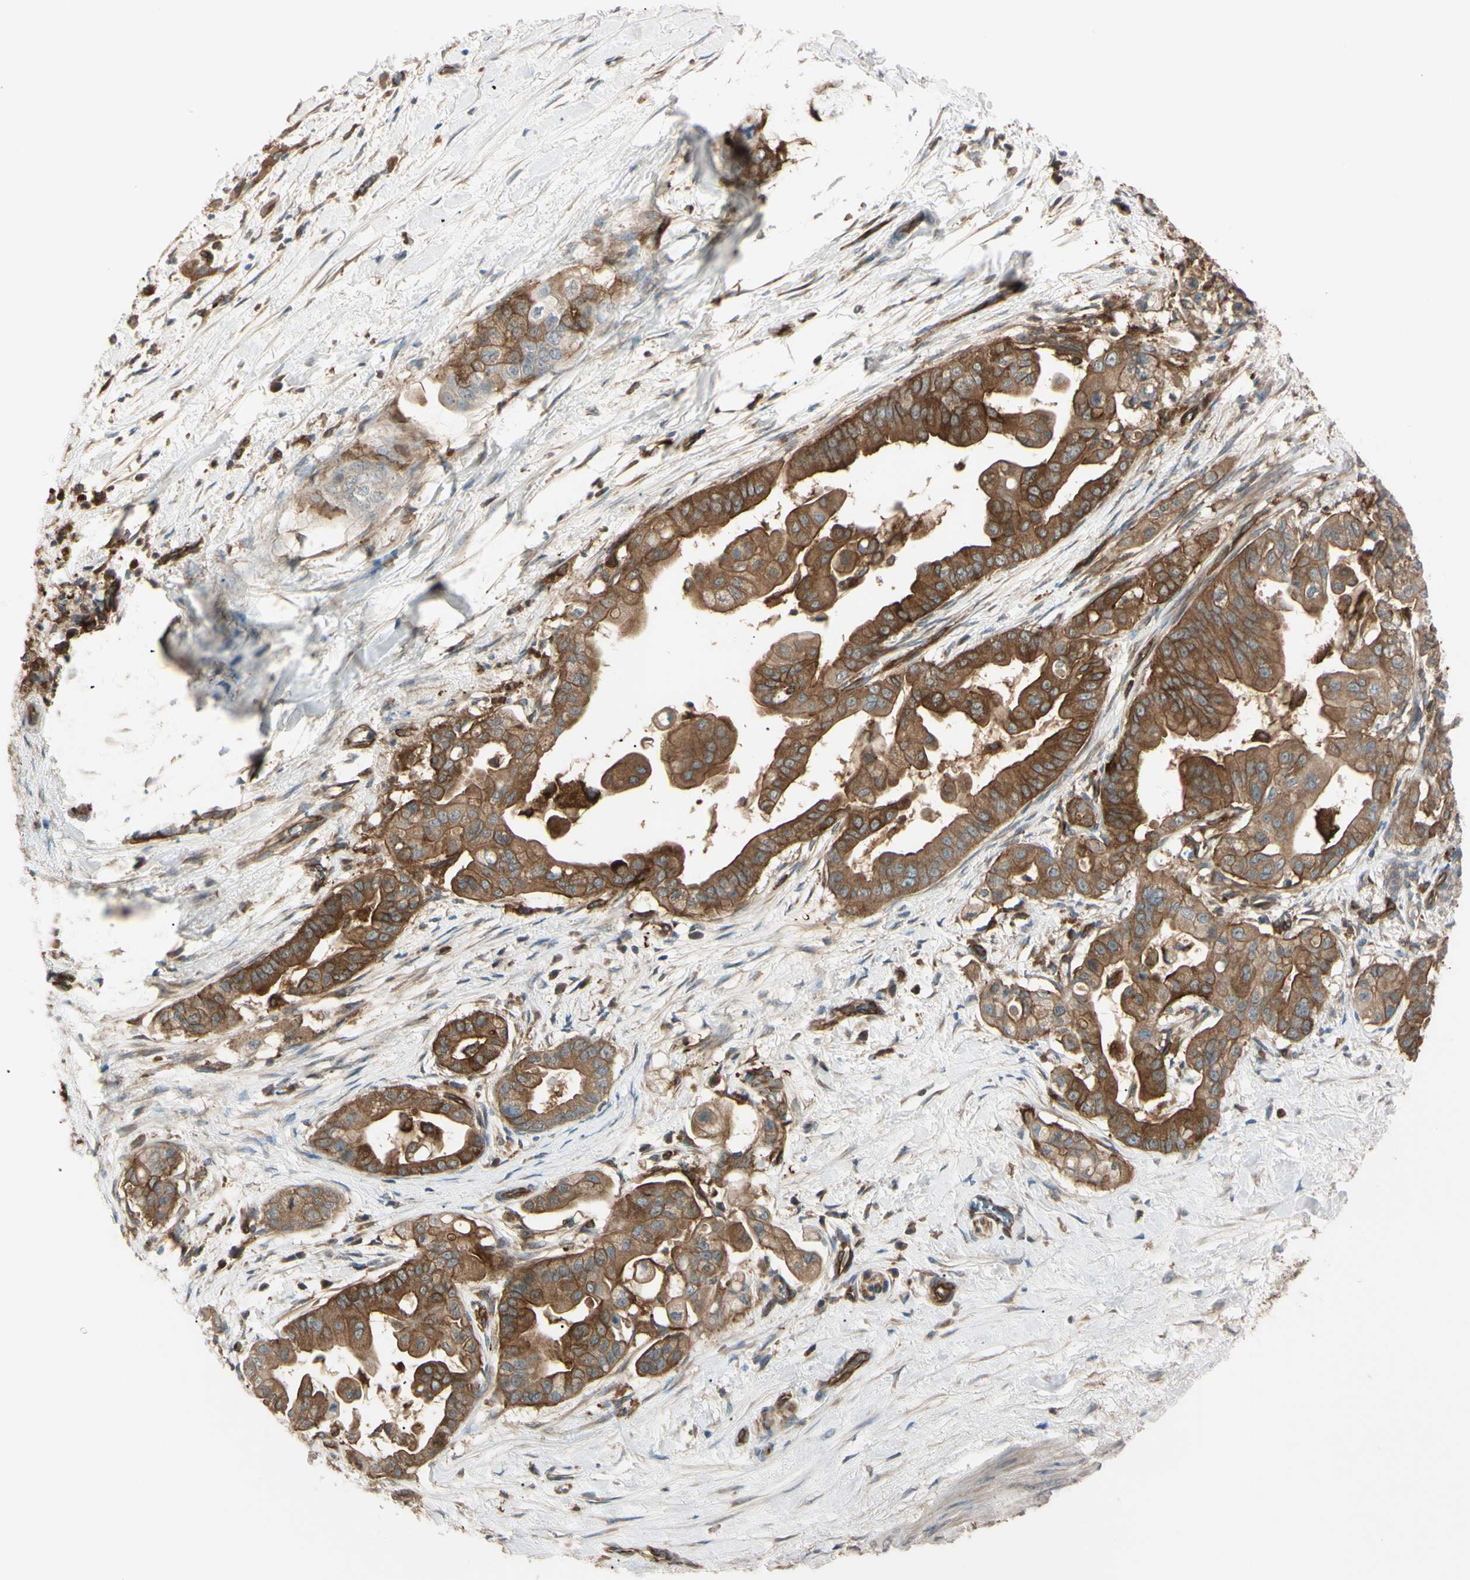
{"staining": {"intensity": "strong", "quantity": ">75%", "location": "cytoplasmic/membranous"}, "tissue": "pancreatic cancer", "cell_type": "Tumor cells", "image_type": "cancer", "snomed": [{"axis": "morphology", "description": "Adenocarcinoma, NOS"}, {"axis": "topography", "description": "Pancreas"}], "caption": "Tumor cells show high levels of strong cytoplasmic/membranous positivity in about >75% of cells in human pancreatic adenocarcinoma. (DAB (3,3'-diaminobenzidine) IHC with brightfield microscopy, high magnification).", "gene": "PTPN12", "patient": {"sex": "female", "age": 75}}